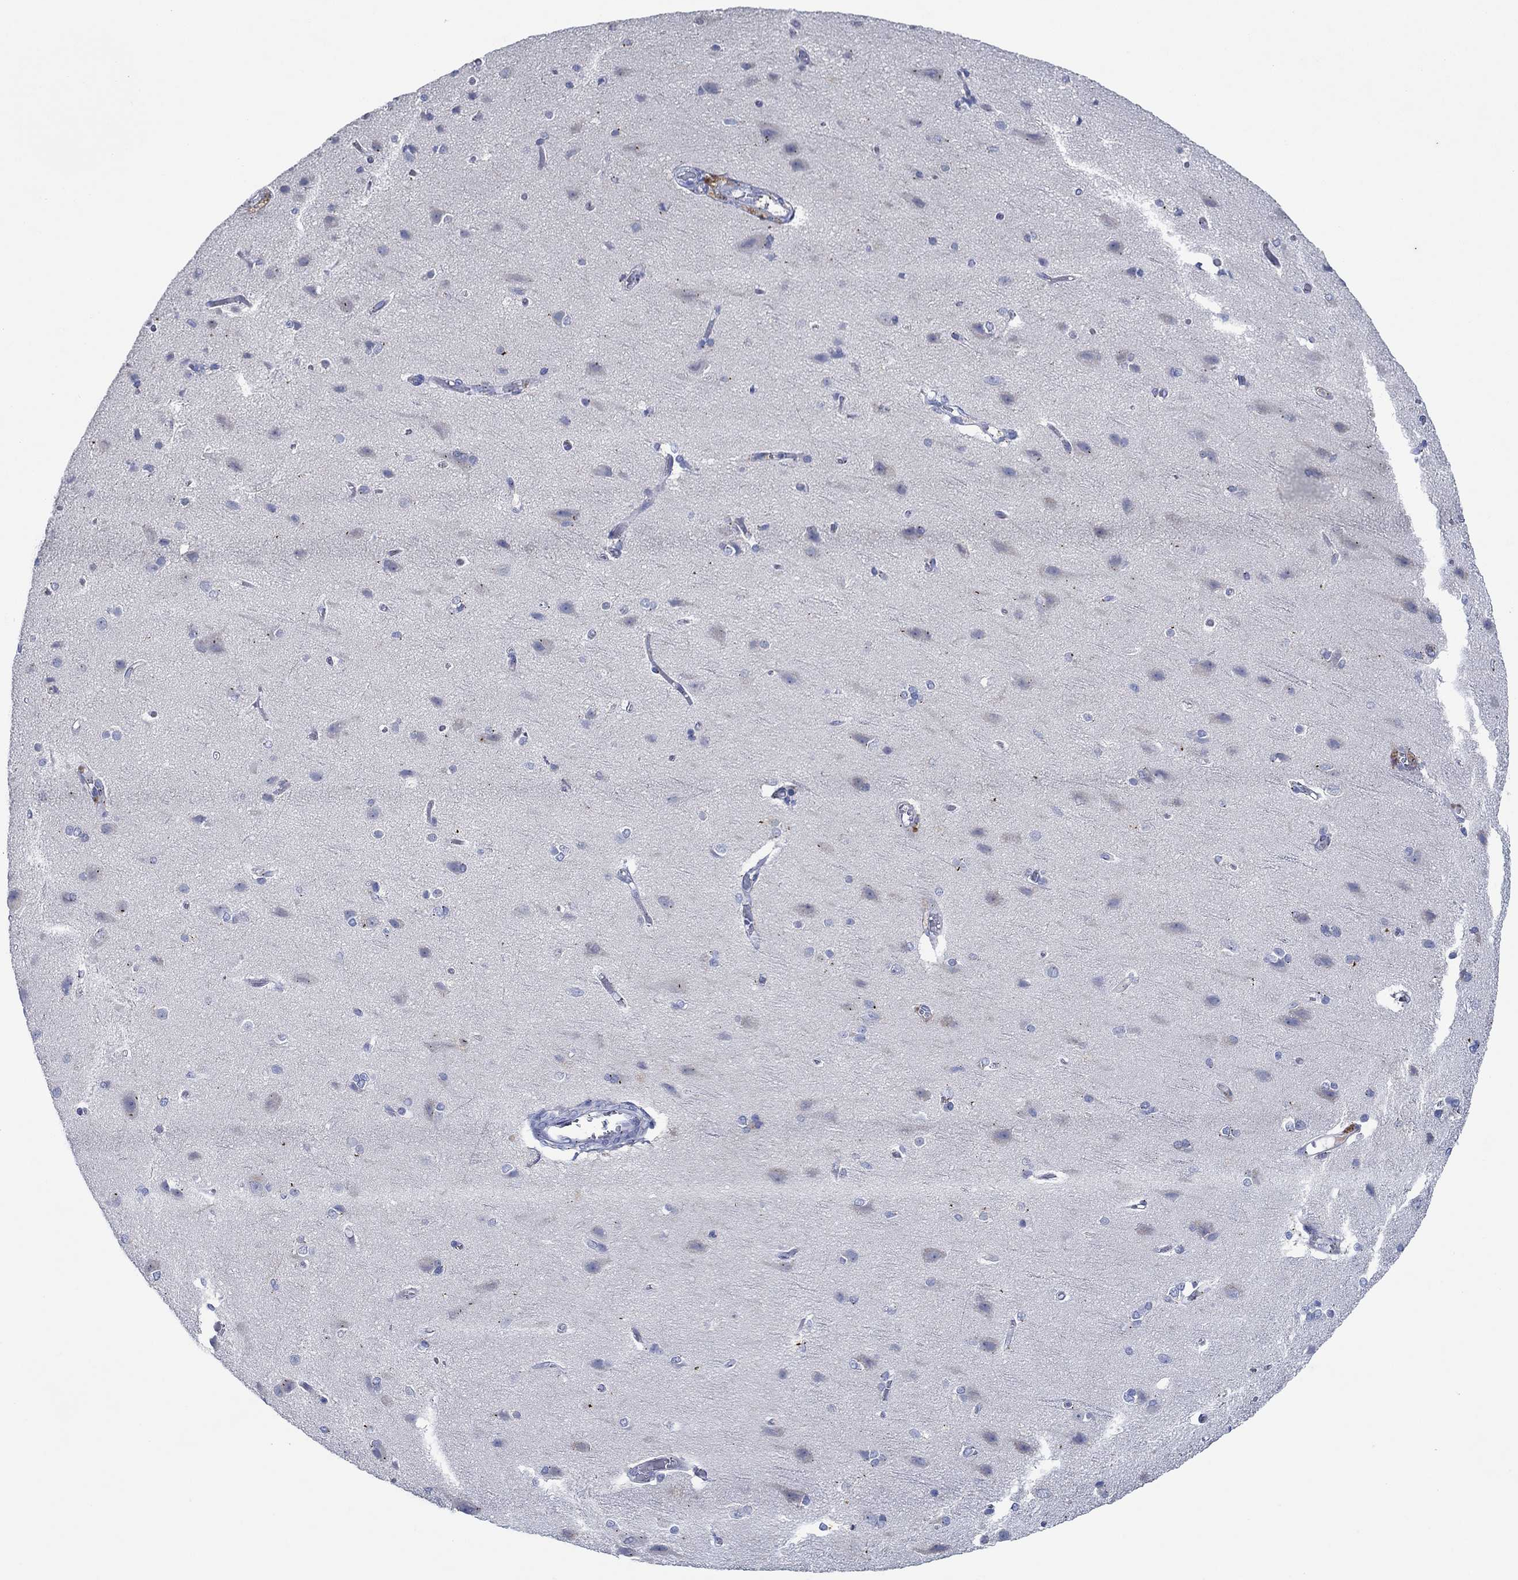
{"staining": {"intensity": "negative", "quantity": "none", "location": "none"}, "tissue": "cerebral cortex", "cell_type": "Endothelial cells", "image_type": "normal", "snomed": [{"axis": "morphology", "description": "Normal tissue, NOS"}, {"axis": "topography", "description": "Cerebral cortex"}], "caption": "A high-resolution image shows immunohistochemistry (IHC) staining of normal cerebral cortex, which shows no significant positivity in endothelial cells.", "gene": "CPM", "patient": {"sex": "male", "age": 37}}